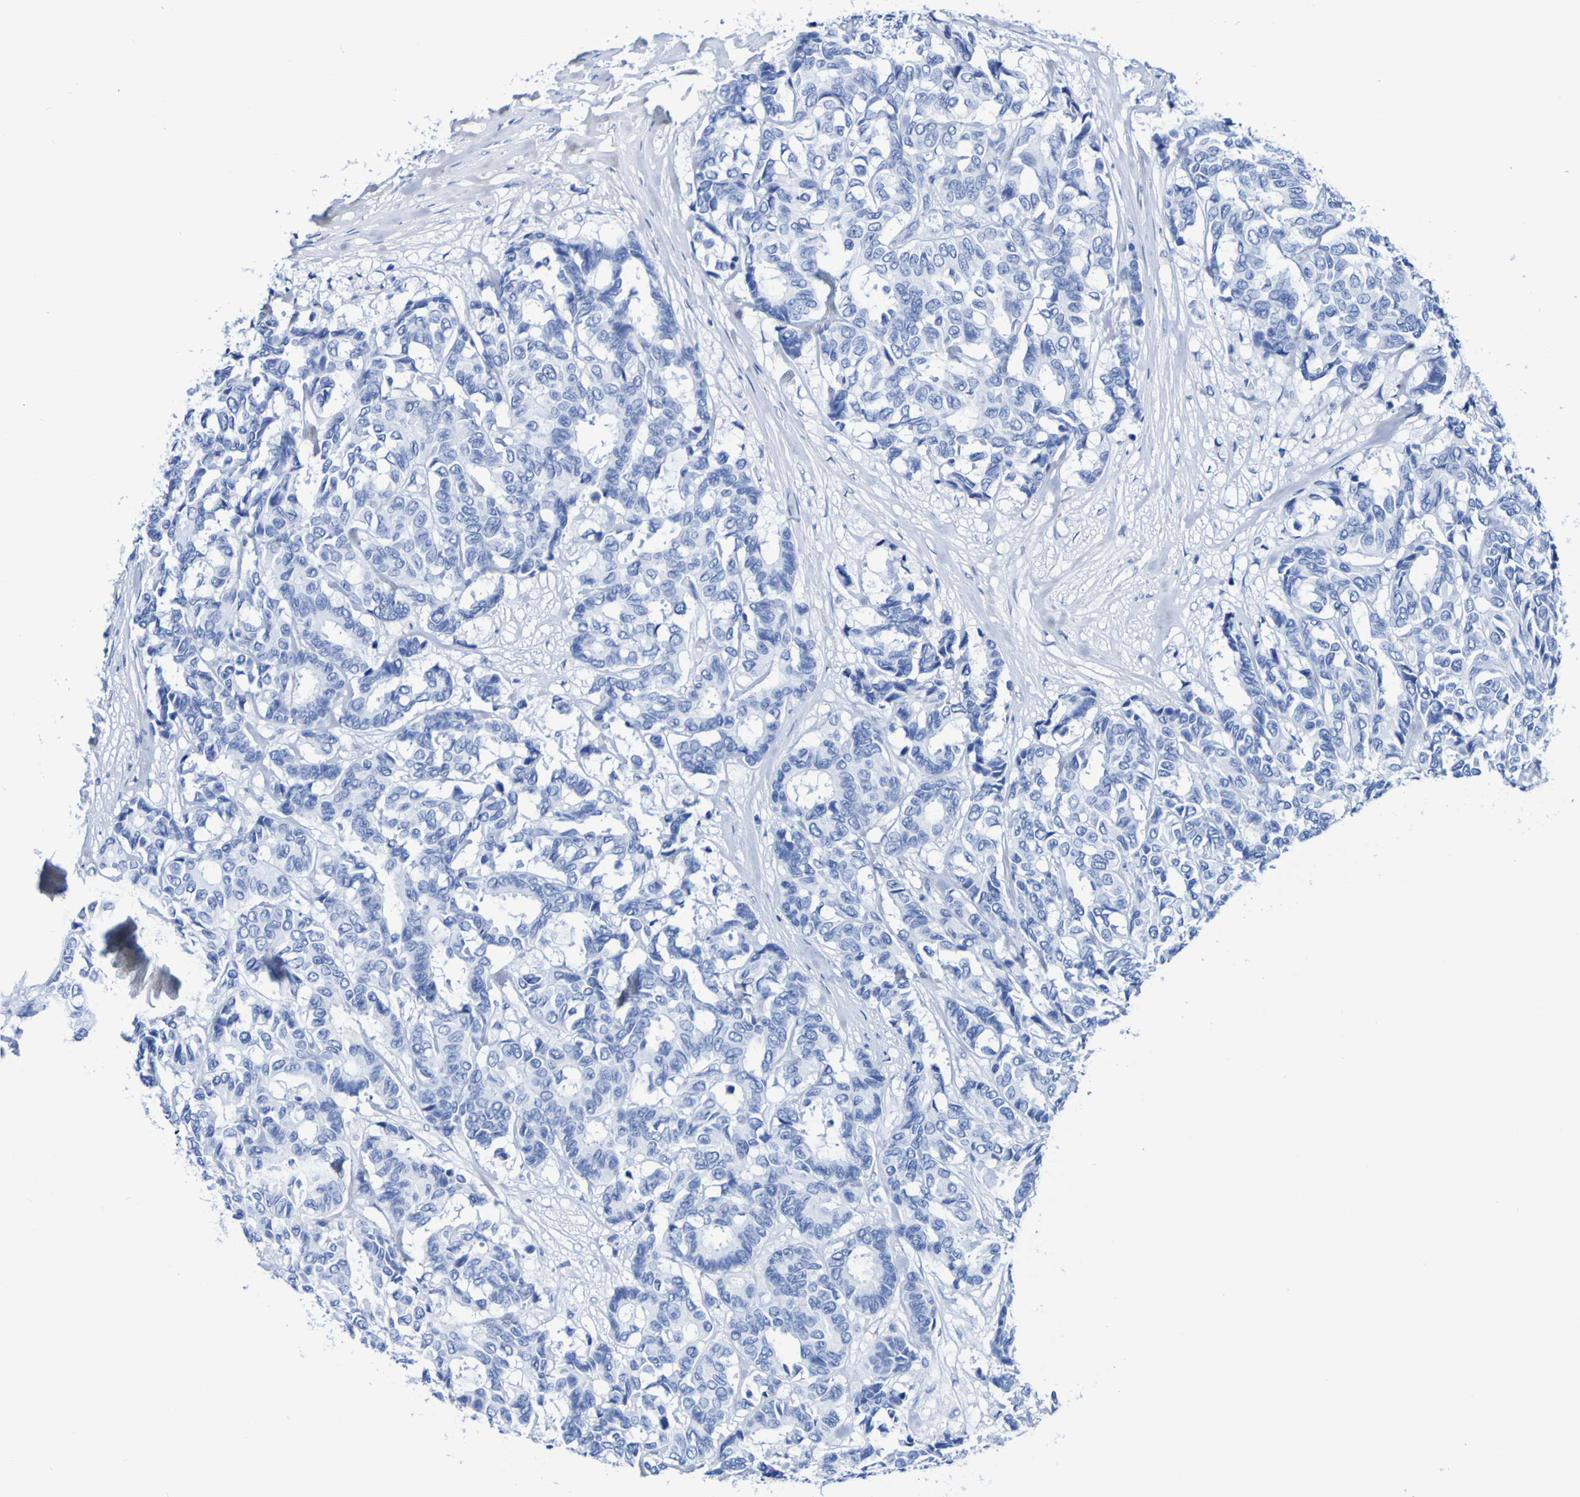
{"staining": {"intensity": "negative", "quantity": "none", "location": "none"}, "tissue": "breast cancer", "cell_type": "Tumor cells", "image_type": "cancer", "snomed": [{"axis": "morphology", "description": "Duct carcinoma"}, {"axis": "topography", "description": "Breast"}], "caption": "Tumor cells are negative for protein expression in human invasive ductal carcinoma (breast).", "gene": "DPEP1", "patient": {"sex": "female", "age": 87}}